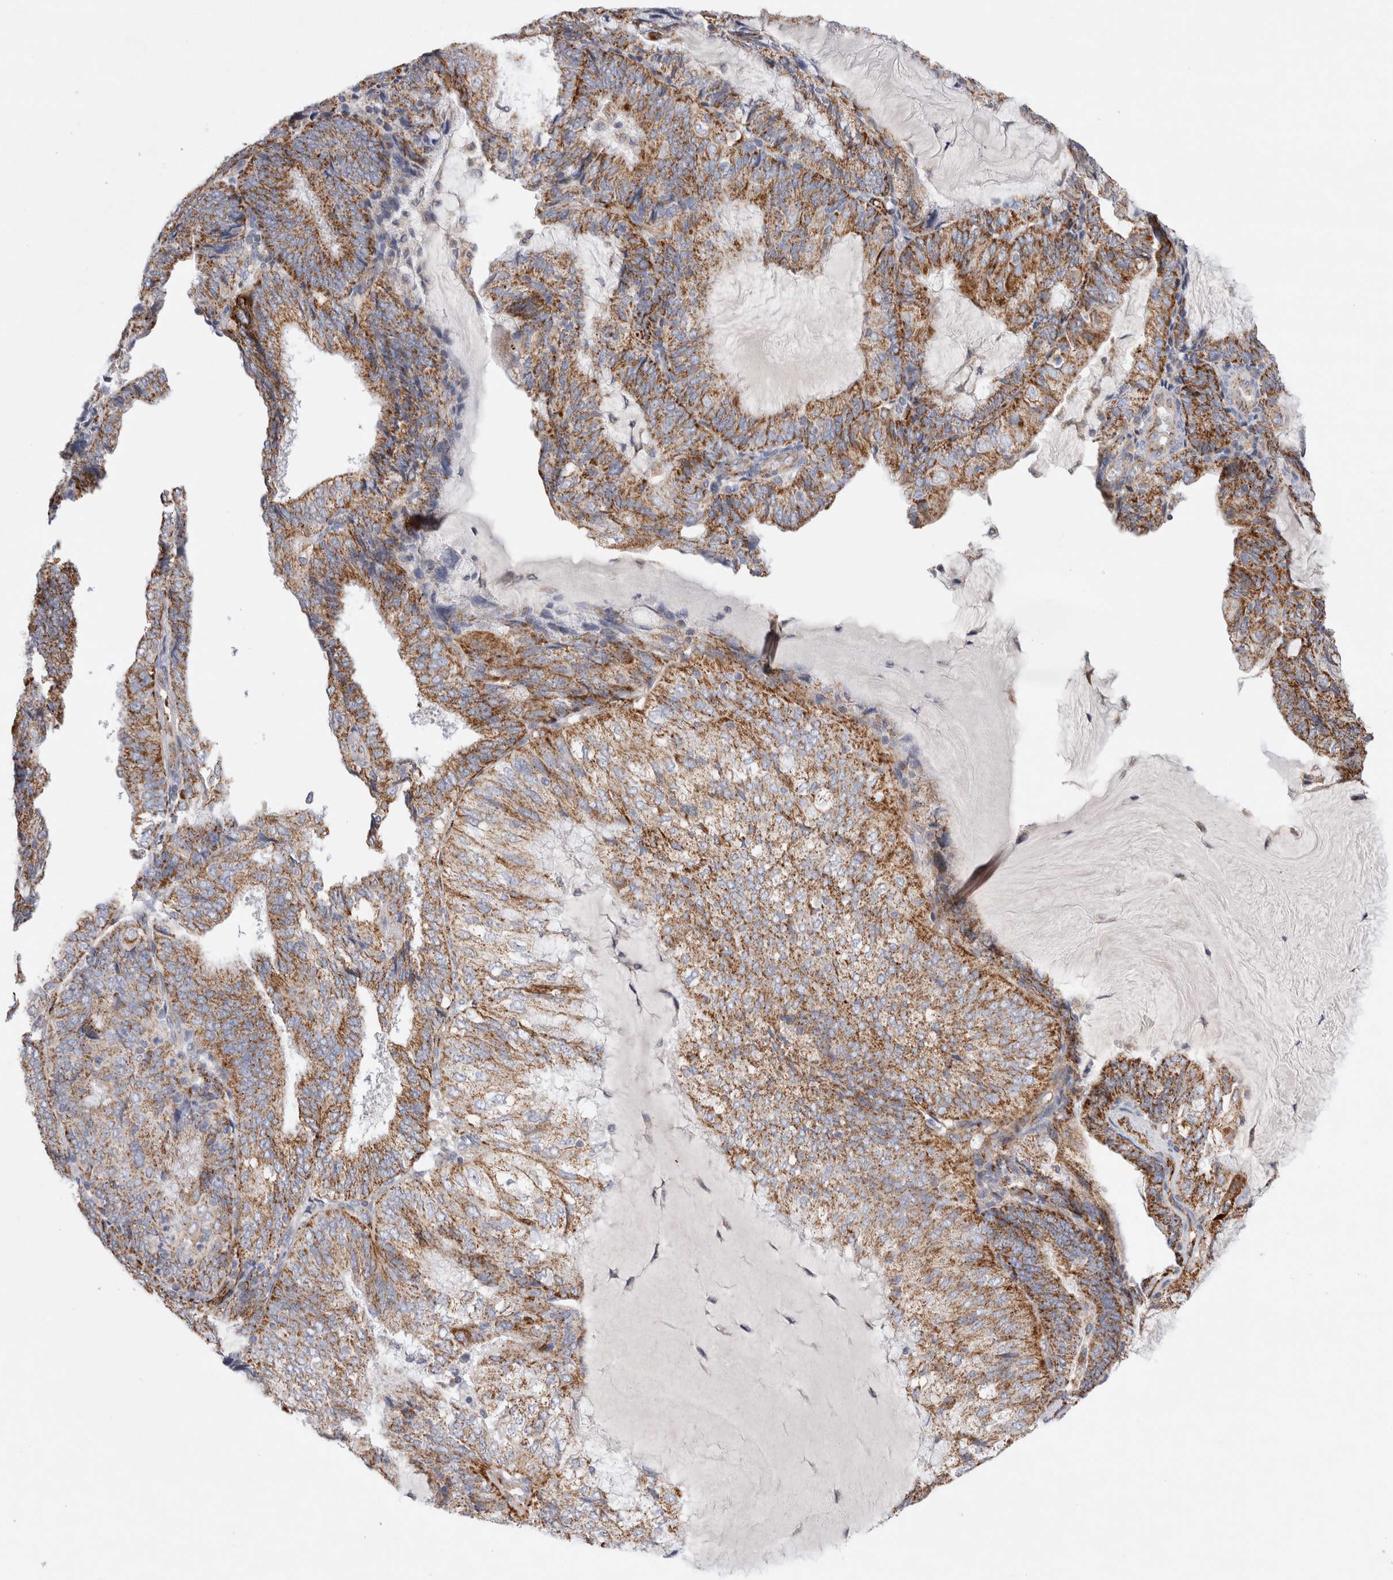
{"staining": {"intensity": "moderate", "quantity": "25%-75%", "location": "cytoplasmic/membranous"}, "tissue": "endometrial cancer", "cell_type": "Tumor cells", "image_type": "cancer", "snomed": [{"axis": "morphology", "description": "Adenocarcinoma, NOS"}, {"axis": "topography", "description": "Endometrium"}], "caption": "Protein staining of adenocarcinoma (endometrial) tissue exhibits moderate cytoplasmic/membranous positivity in about 25%-75% of tumor cells. Ihc stains the protein in brown and the nuclei are stained blue.", "gene": "IARS2", "patient": {"sex": "female", "age": 81}}